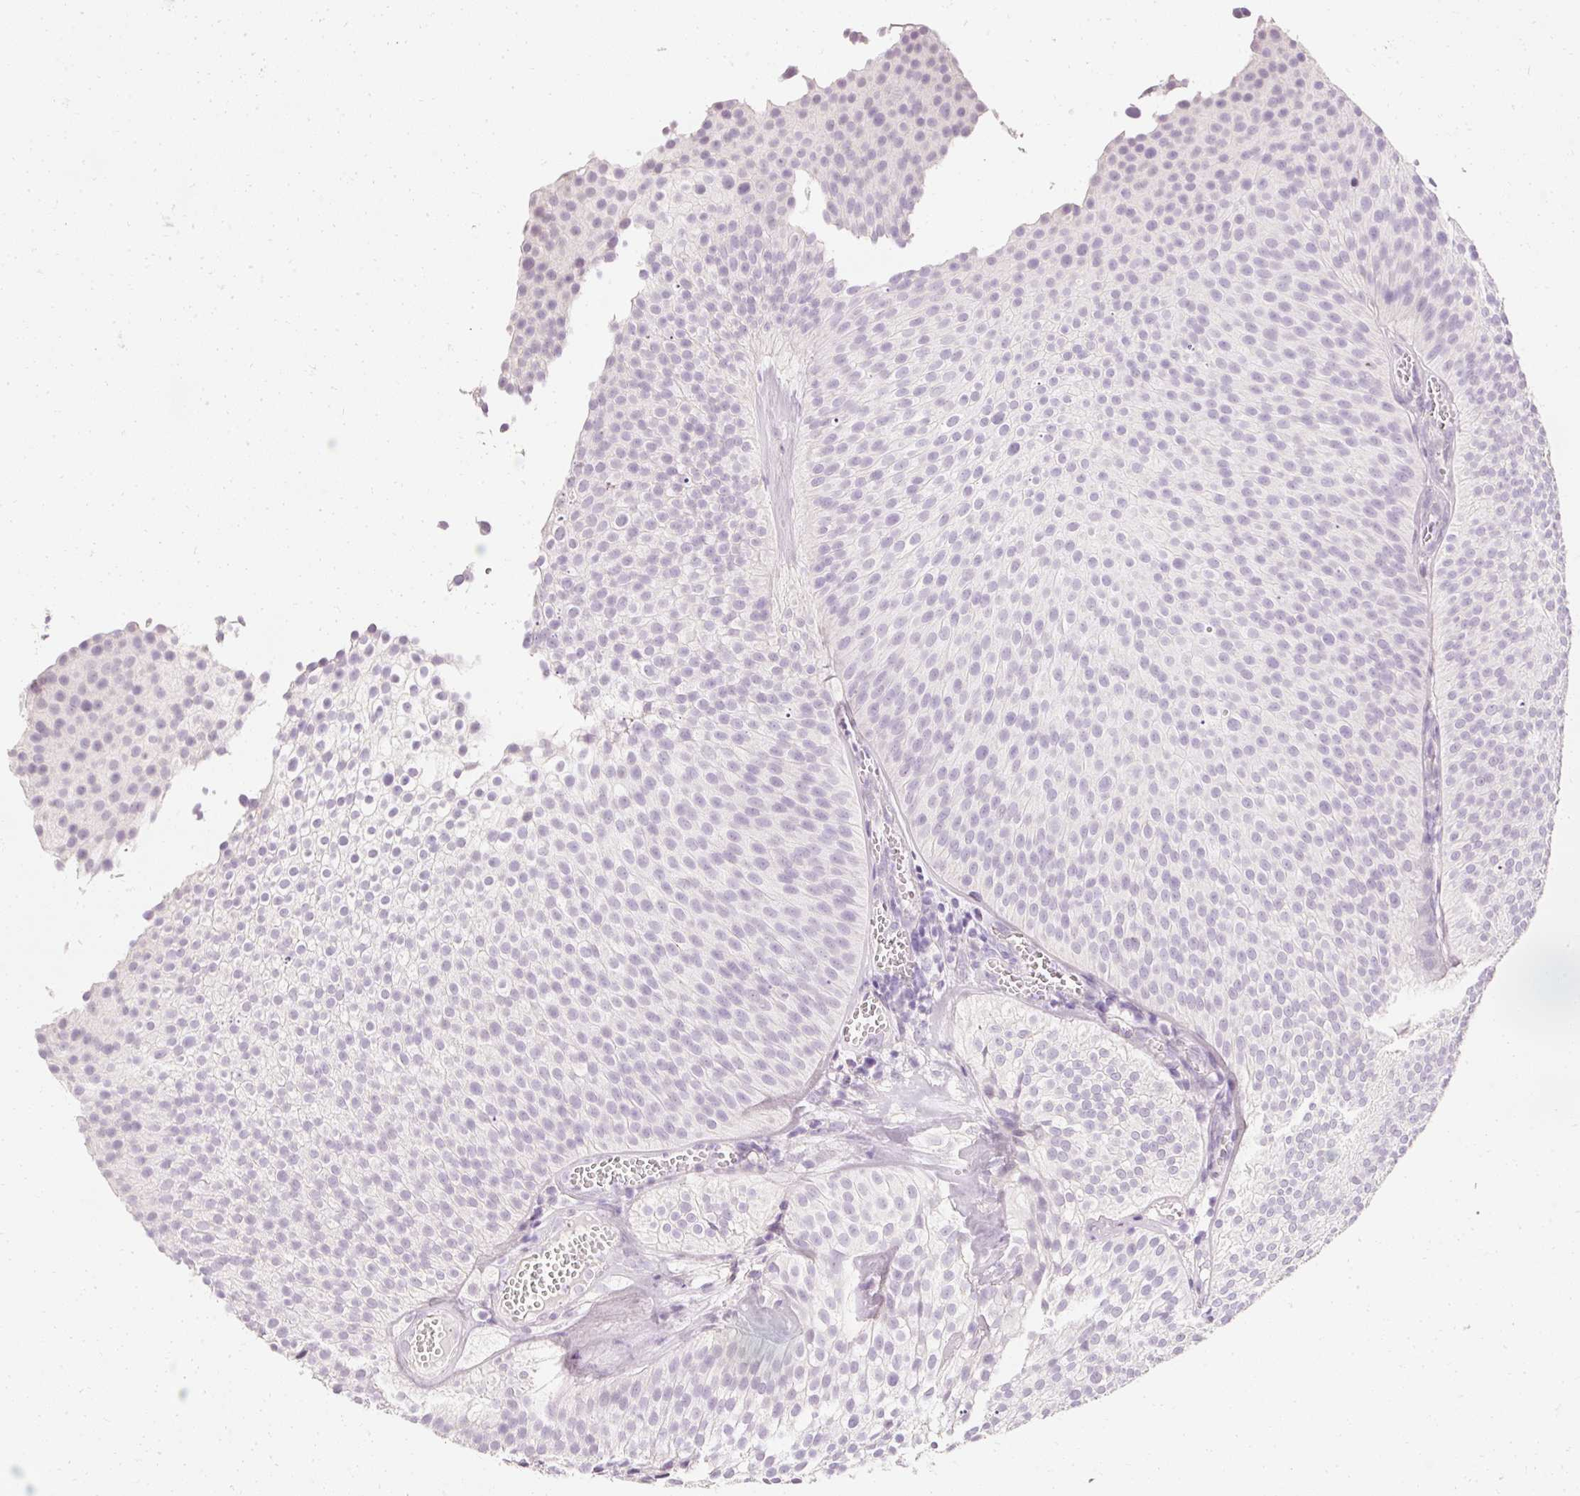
{"staining": {"intensity": "negative", "quantity": "none", "location": "none"}, "tissue": "urothelial cancer", "cell_type": "Tumor cells", "image_type": "cancer", "snomed": [{"axis": "morphology", "description": "Urothelial carcinoma, Low grade"}, {"axis": "topography", "description": "Urinary bladder"}], "caption": "Protein analysis of urothelial cancer displays no significant positivity in tumor cells.", "gene": "ELAVL3", "patient": {"sex": "male", "age": 91}}